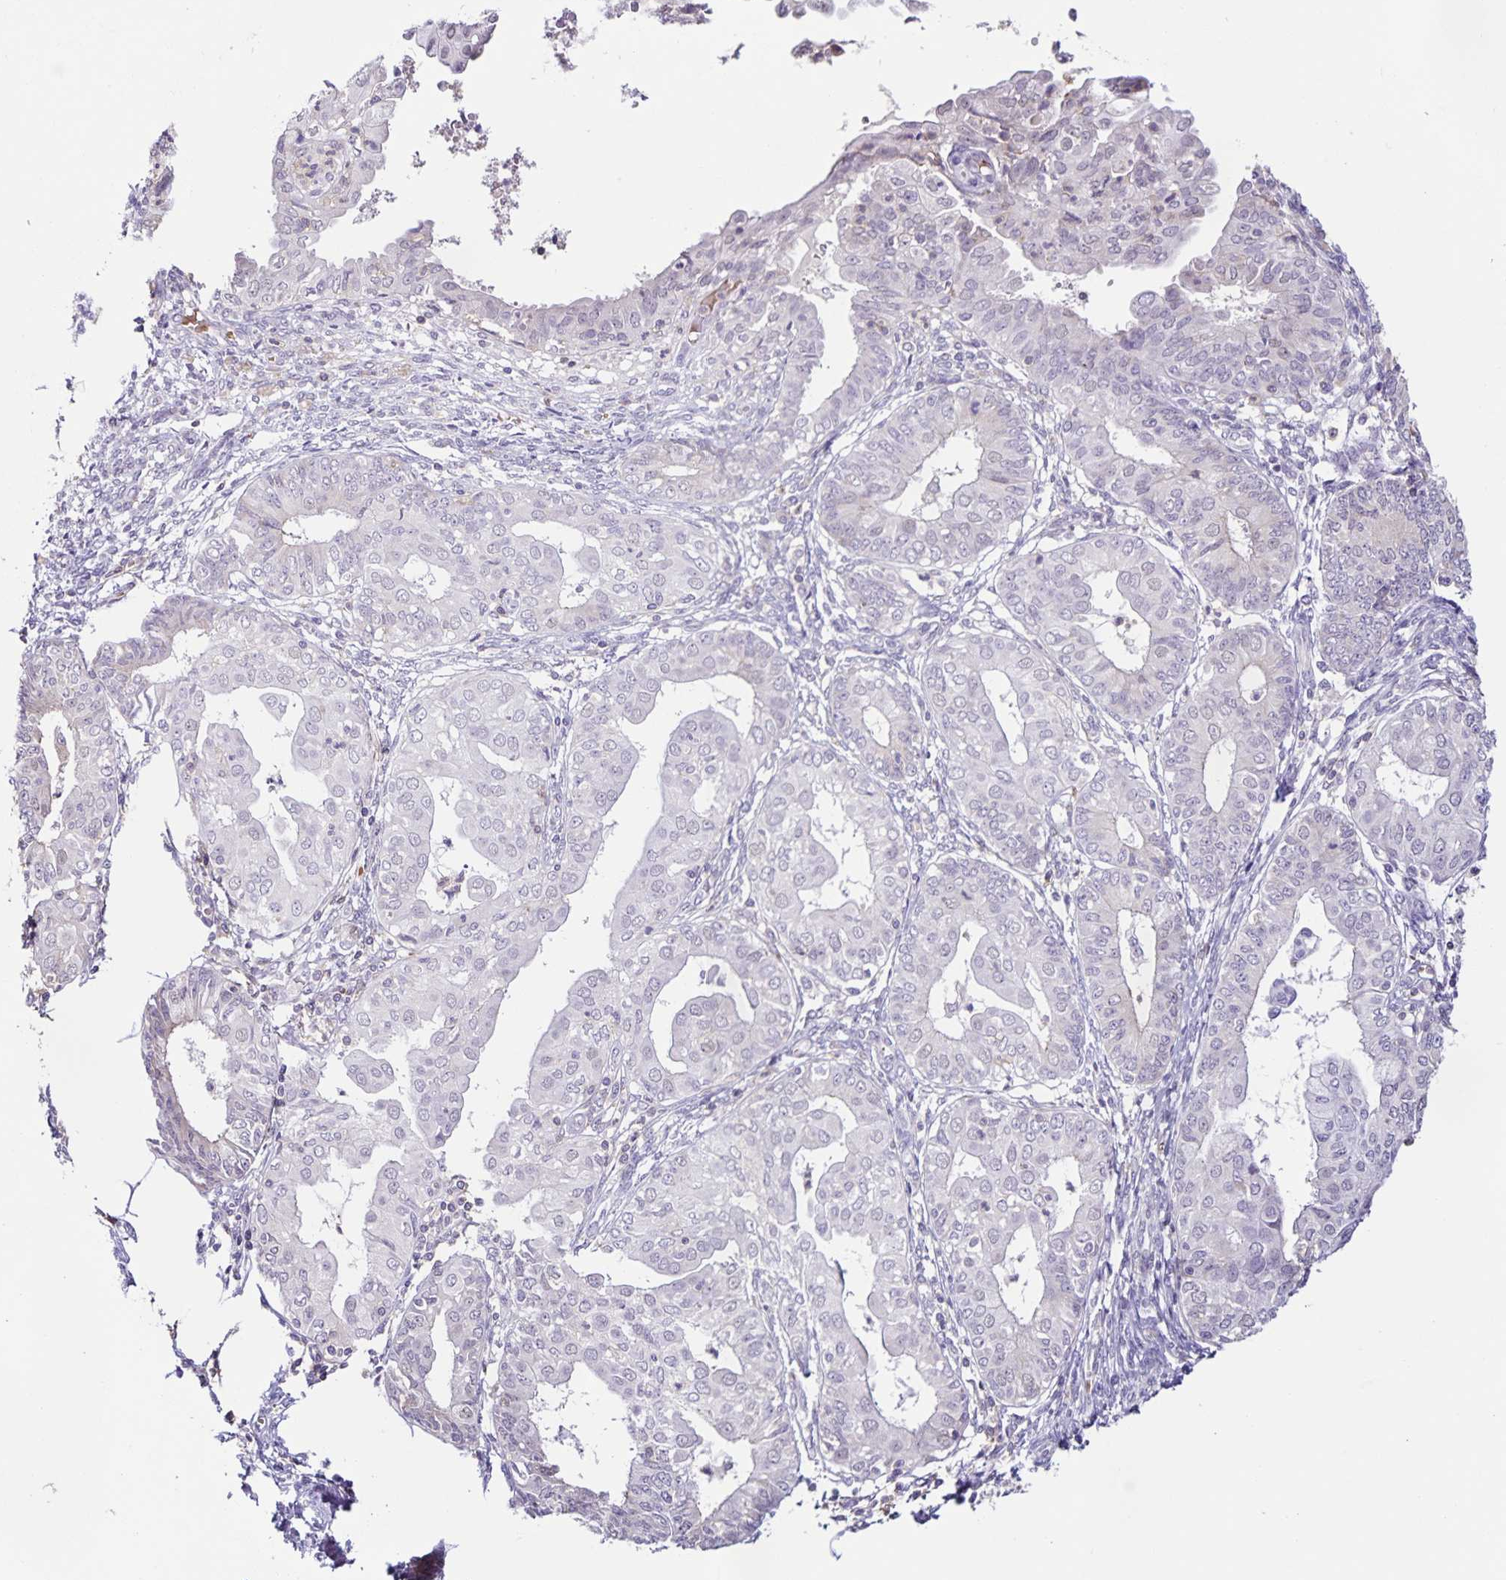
{"staining": {"intensity": "negative", "quantity": "none", "location": "none"}, "tissue": "endometrial cancer", "cell_type": "Tumor cells", "image_type": "cancer", "snomed": [{"axis": "morphology", "description": "Adenocarcinoma, NOS"}, {"axis": "topography", "description": "Endometrium"}], "caption": "The image shows no significant expression in tumor cells of endometrial adenocarcinoma.", "gene": "STPG4", "patient": {"sex": "female", "age": 68}}